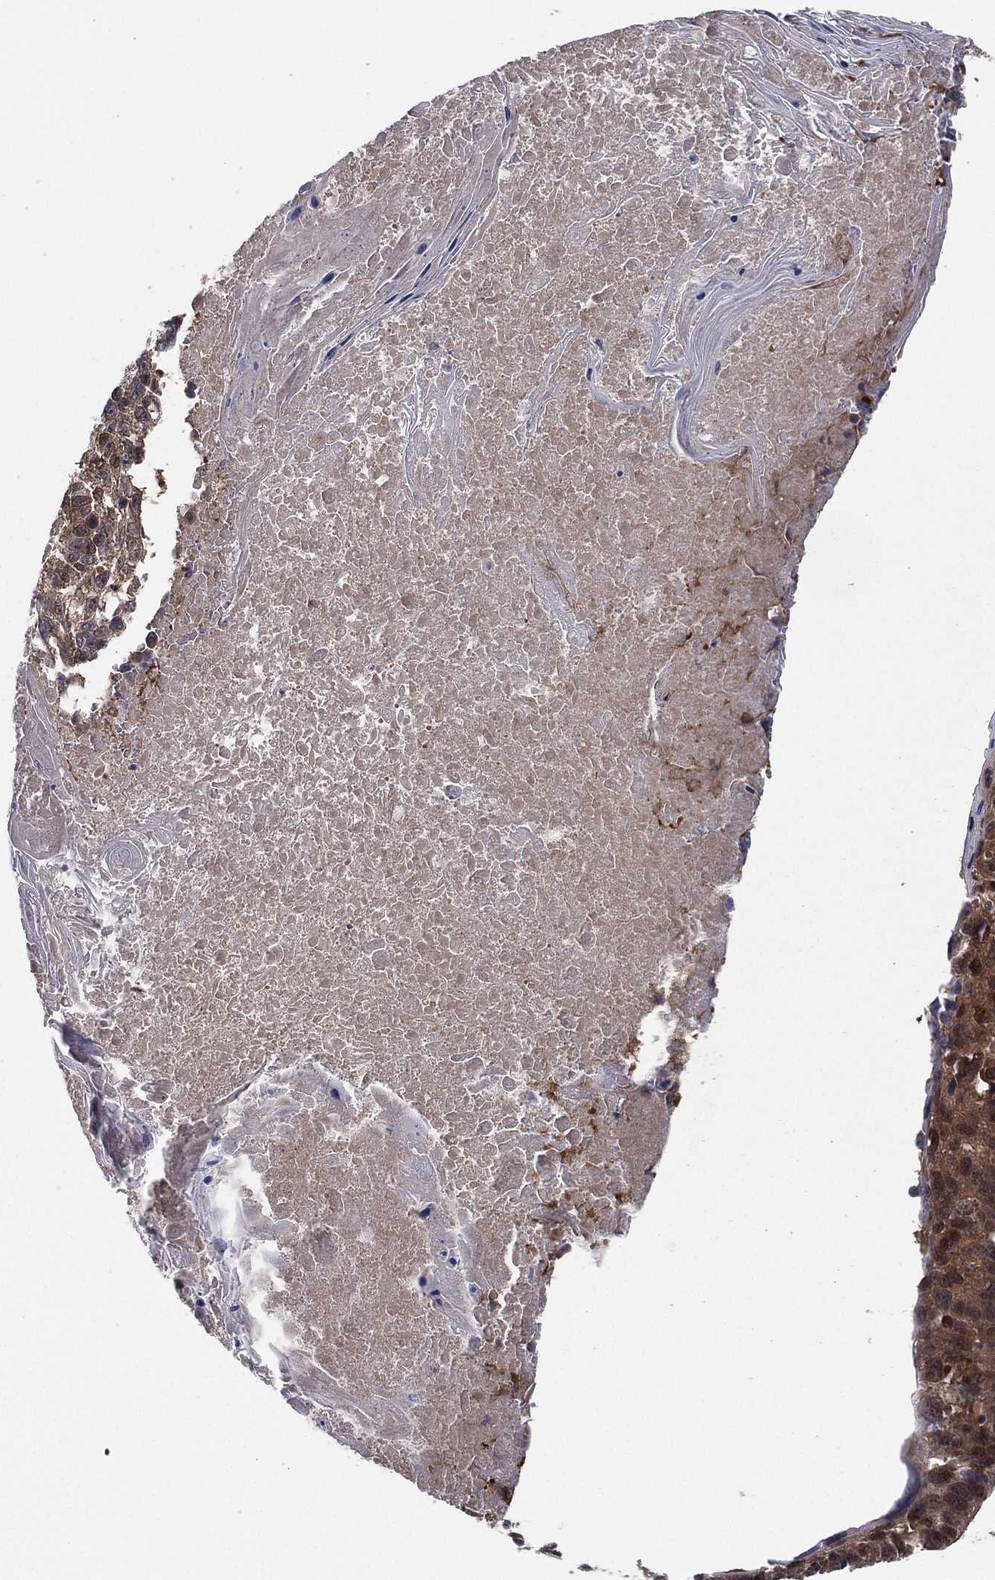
{"staining": {"intensity": "strong", "quantity": "25%-75%", "location": "cytoplasmic/membranous"}, "tissue": "lung cancer", "cell_type": "Tumor cells", "image_type": "cancer", "snomed": [{"axis": "morphology", "description": "Squamous cell carcinoma, NOS"}, {"axis": "topography", "description": "Lung"}], "caption": "Protein expression analysis of human lung cancer reveals strong cytoplasmic/membranous expression in about 25%-75% of tumor cells. (brown staining indicates protein expression, while blue staining denotes nuclei).", "gene": "PSMG4", "patient": {"sex": "male", "age": 73}}